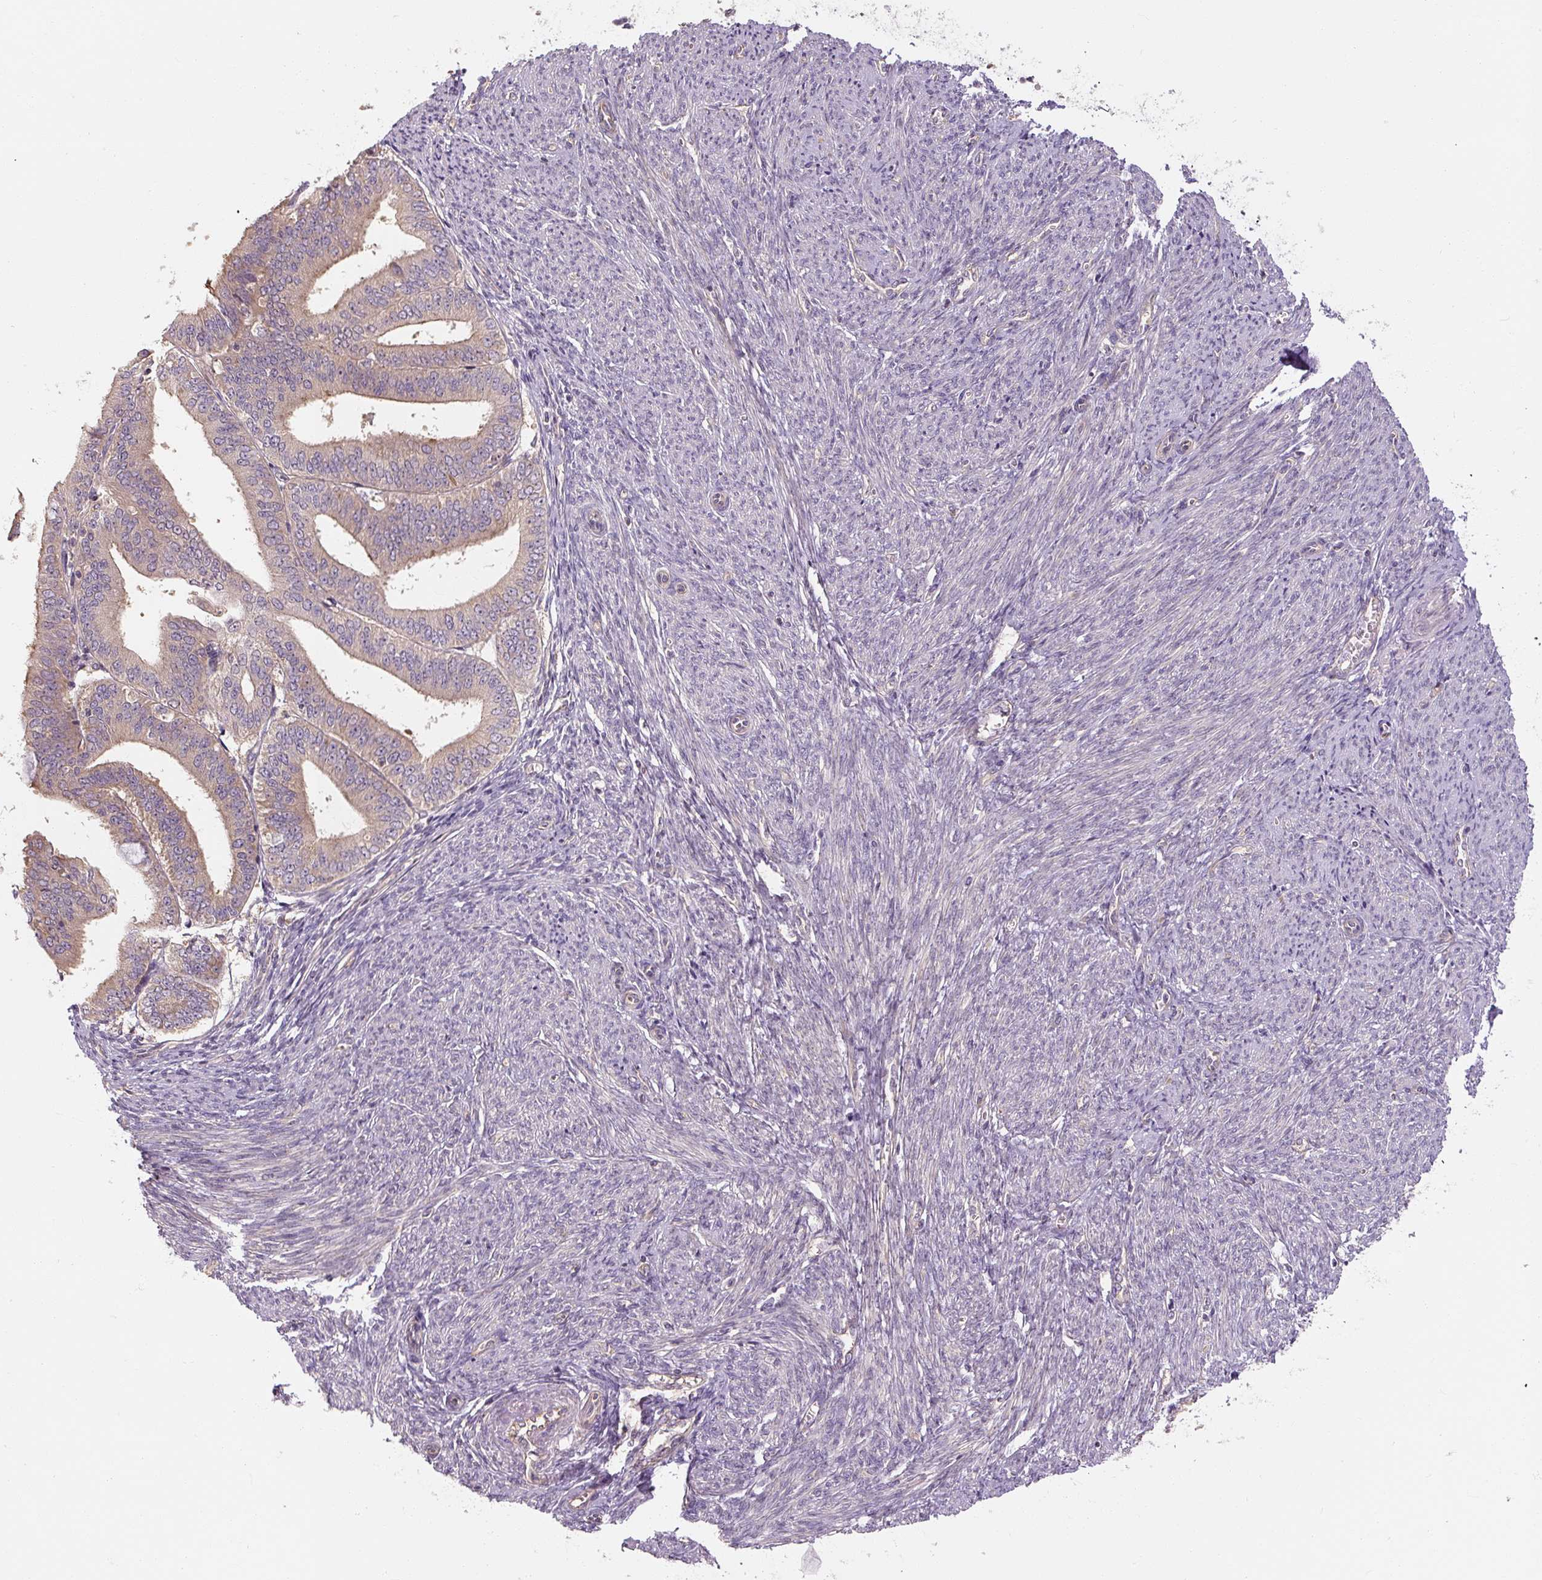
{"staining": {"intensity": "weak", "quantity": "25%-75%", "location": "cytoplasmic/membranous"}, "tissue": "endometrial cancer", "cell_type": "Tumor cells", "image_type": "cancer", "snomed": [{"axis": "morphology", "description": "Adenocarcinoma, NOS"}, {"axis": "topography", "description": "Endometrium"}], "caption": "Adenocarcinoma (endometrial) stained with IHC shows weak cytoplasmic/membranous staining in approximately 25%-75% of tumor cells.", "gene": "RB1CC1", "patient": {"sex": "female", "age": 63}}